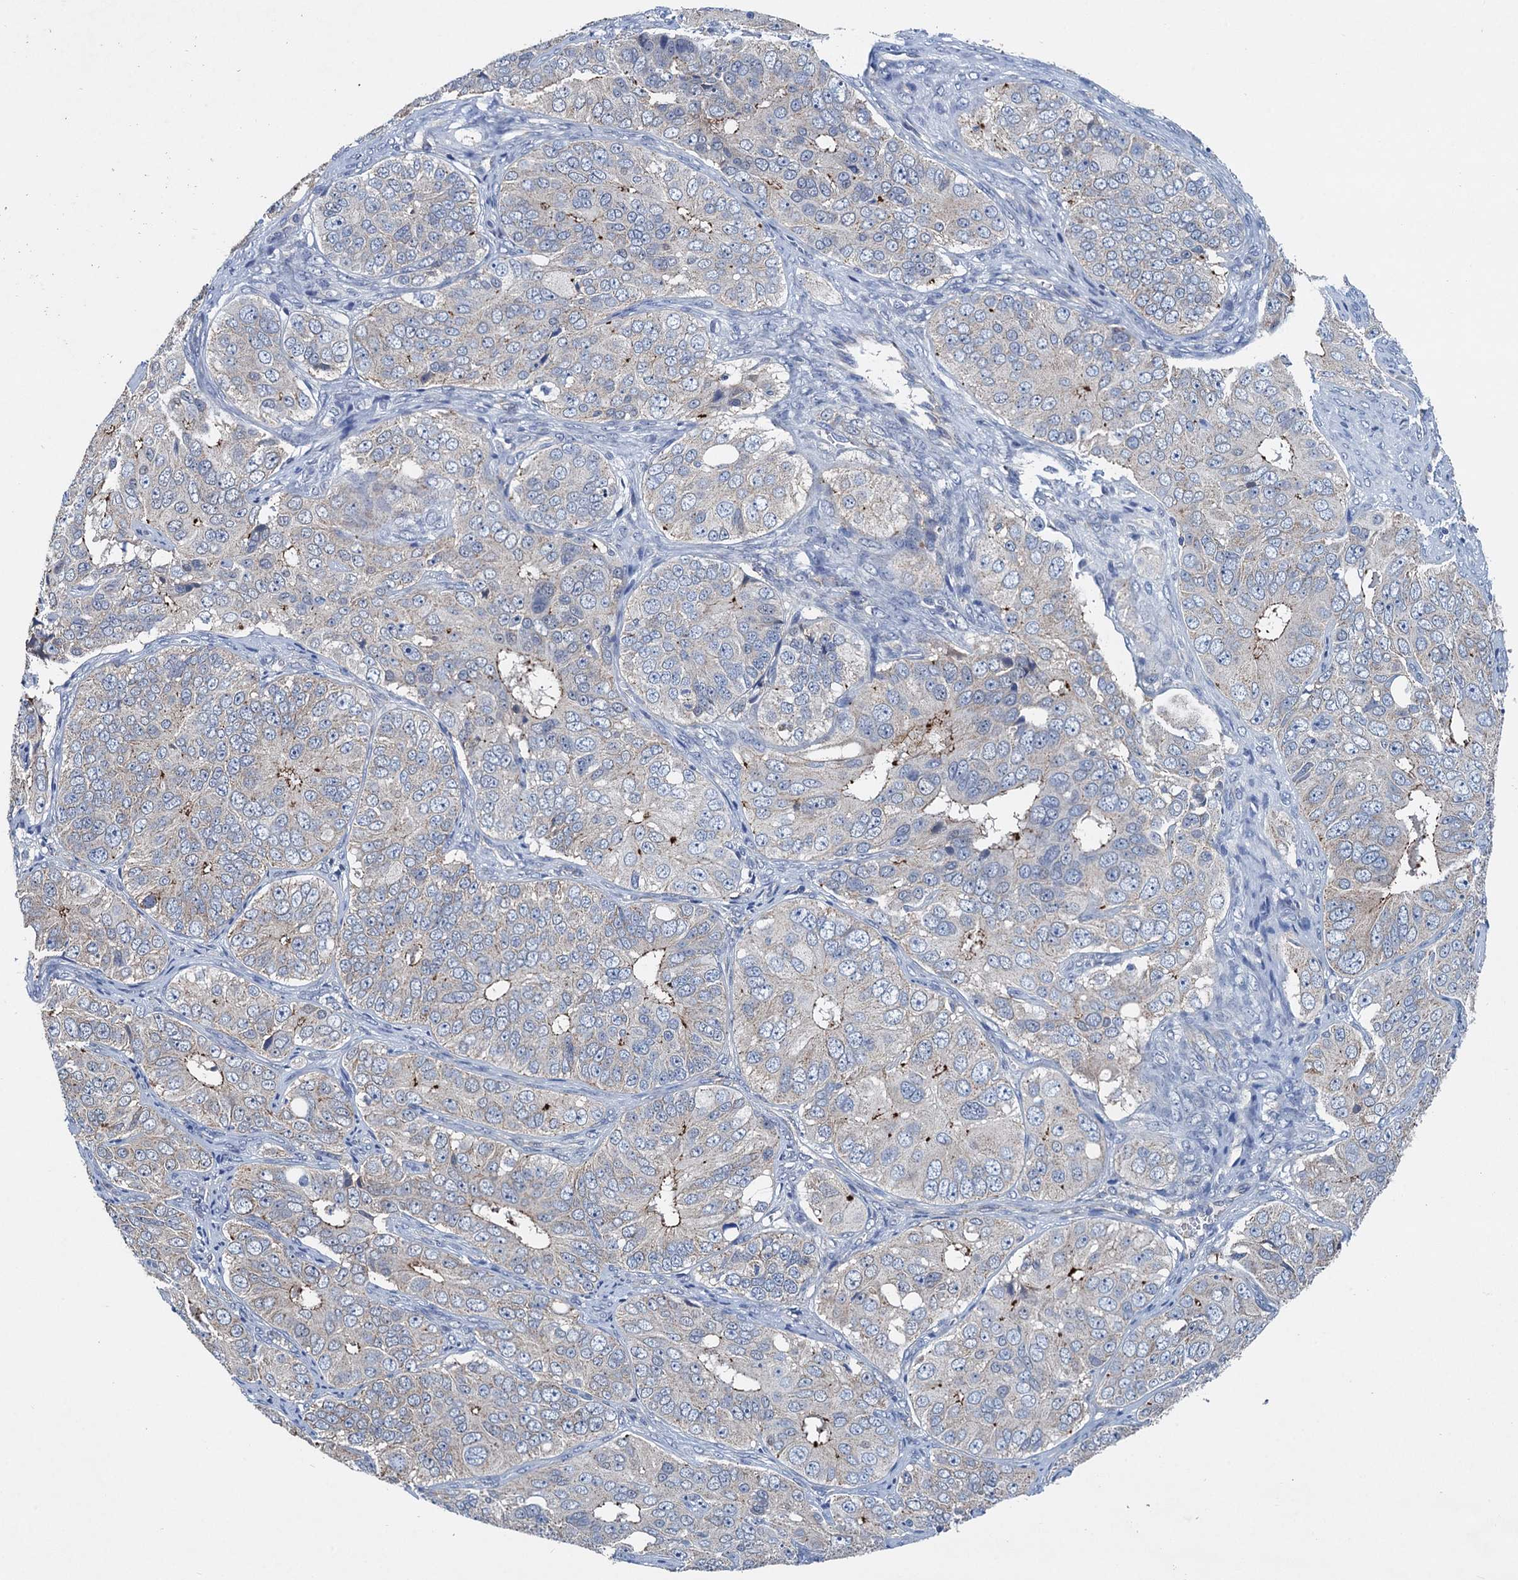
{"staining": {"intensity": "moderate", "quantity": "<25%", "location": "cytoplasmic/membranous"}, "tissue": "ovarian cancer", "cell_type": "Tumor cells", "image_type": "cancer", "snomed": [{"axis": "morphology", "description": "Carcinoma, endometroid"}, {"axis": "topography", "description": "Ovary"}], "caption": "Protein expression by IHC demonstrates moderate cytoplasmic/membranous positivity in approximately <25% of tumor cells in ovarian cancer (endometroid carcinoma).", "gene": "DGLUCY", "patient": {"sex": "female", "age": 51}}